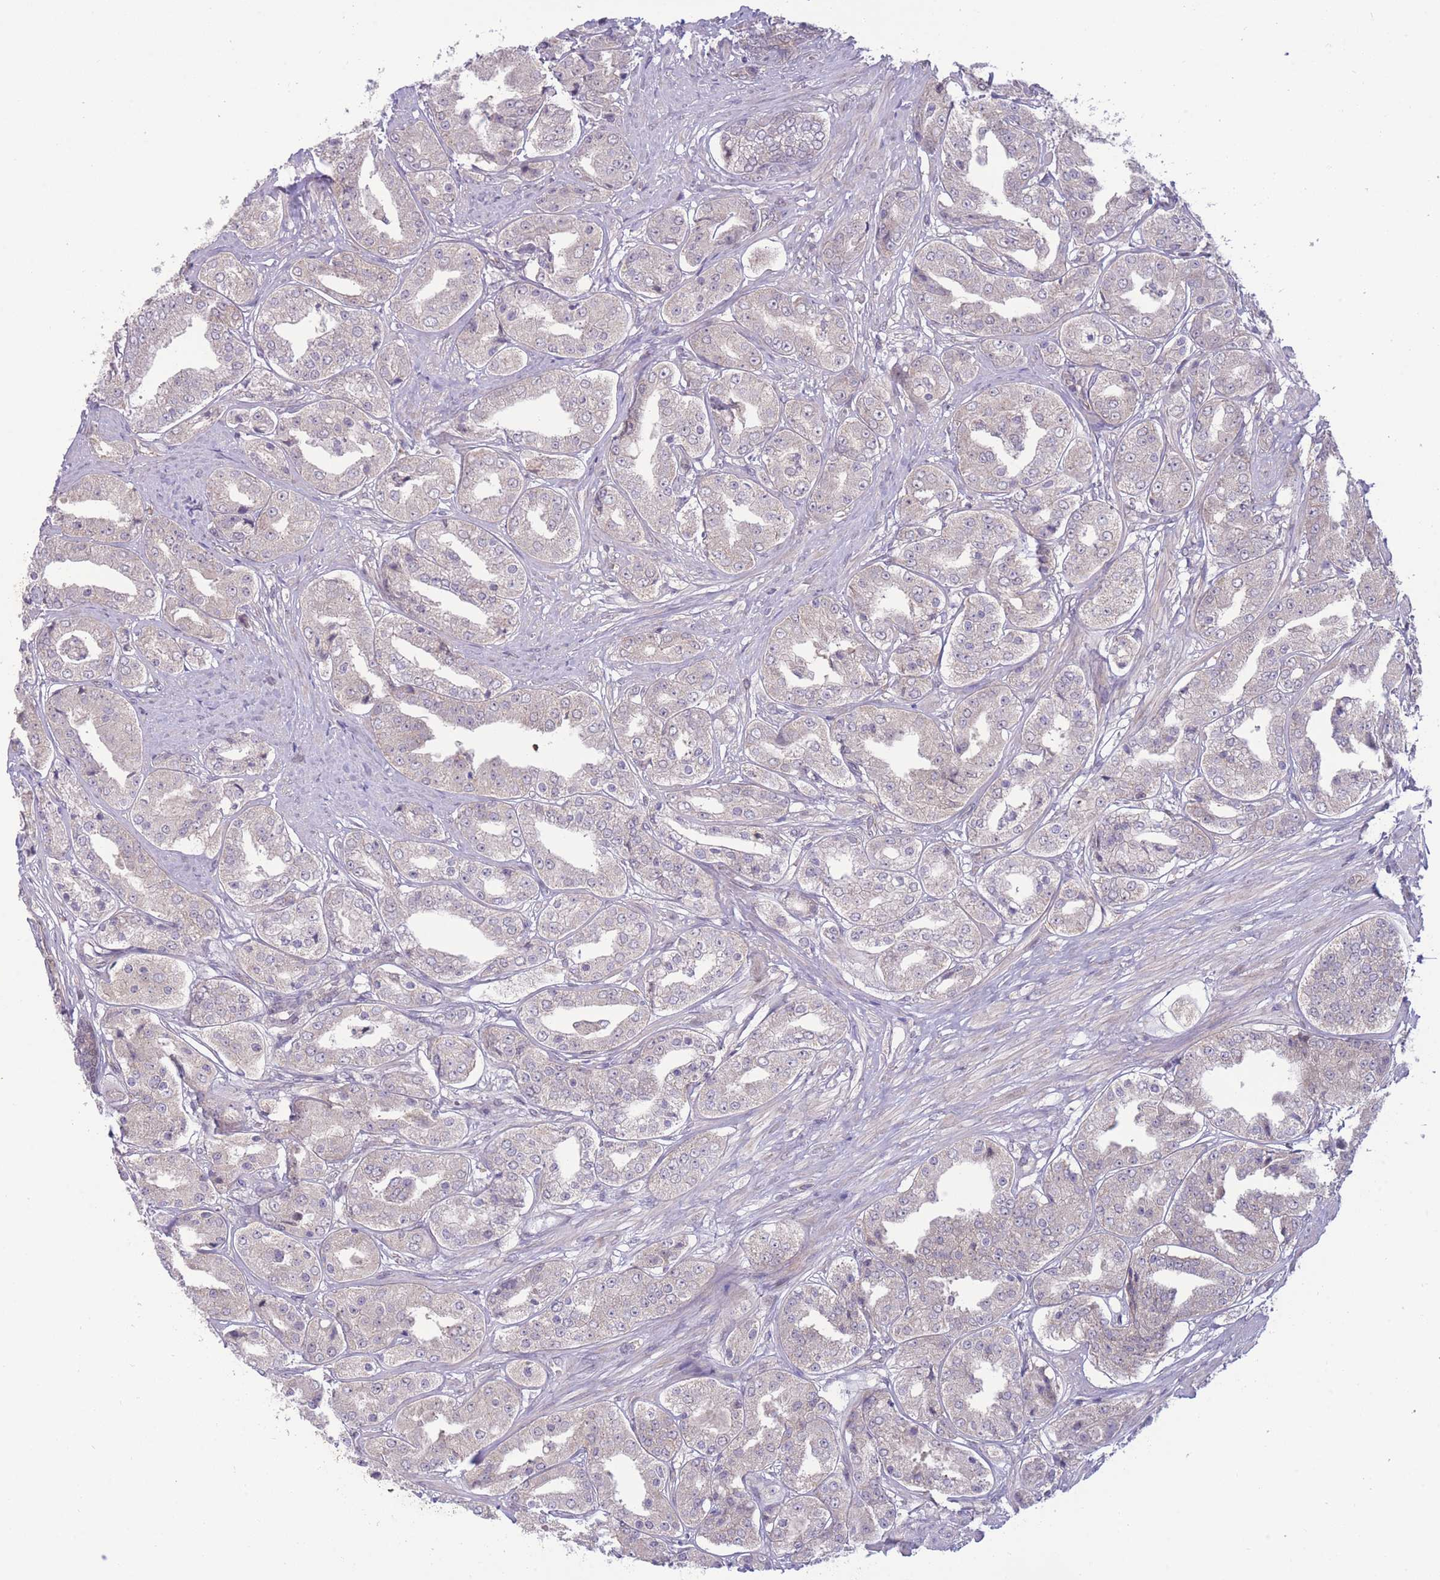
{"staining": {"intensity": "negative", "quantity": "none", "location": "none"}, "tissue": "prostate cancer", "cell_type": "Tumor cells", "image_type": "cancer", "snomed": [{"axis": "morphology", "description": "Adenocarcinoma, High grade"}, {"axis": "topography", "description": "Prostate"}], "caption": "IHC histopathology image of neoplastic tissue: prostate high-grade adenocarcinoma stained with DAB exhibits no significant protein expression in tumor cells. (DAB (3,3'-diaminobenzidine) IHC visualized using brightfield microscopy, high magnification).", "gene": "RIC8A", "patient": {"sex": "male", "age": 63}}